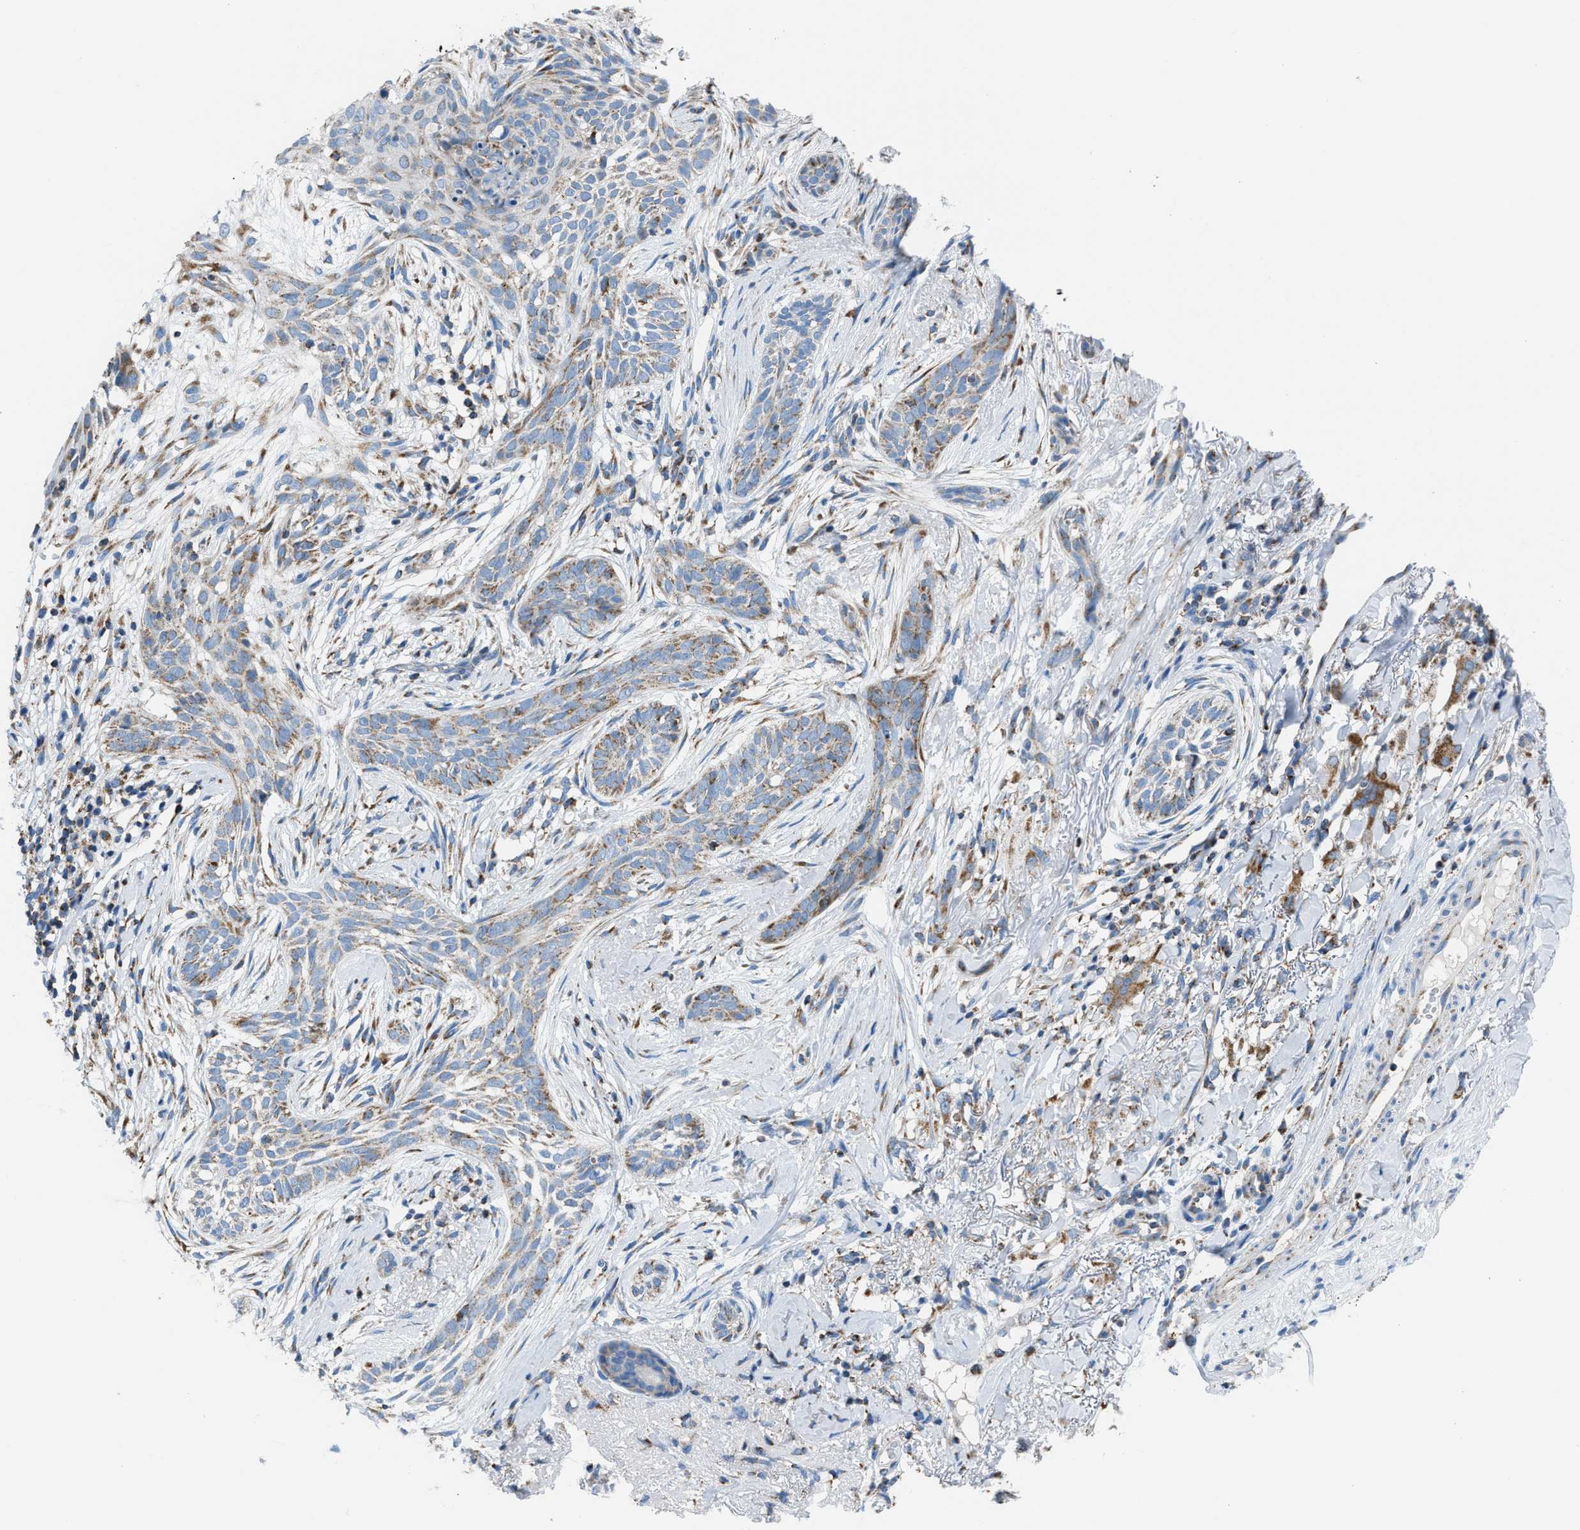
{"staining": {"intensity": "moderate", "quantity": "25%-75%", "location": "cytoplasmic/membranous"}, "tissue": "skin cancer", "cell_type": "Tumor cells", "image_type": "cancer", "snomed": [{"axis": "morphology", "description": "Basal cell carcinoma"}, {"axis": "topography", "description": "Skin"}], "caption": "A medium amount of moderate cytoplasmic/membranous positivity is identified in about 25%-75% of tumor cells in skin basal cell carcinoma tissue.", "gene": "ETFB", "patient": {"sex": "female", "age": 88}}